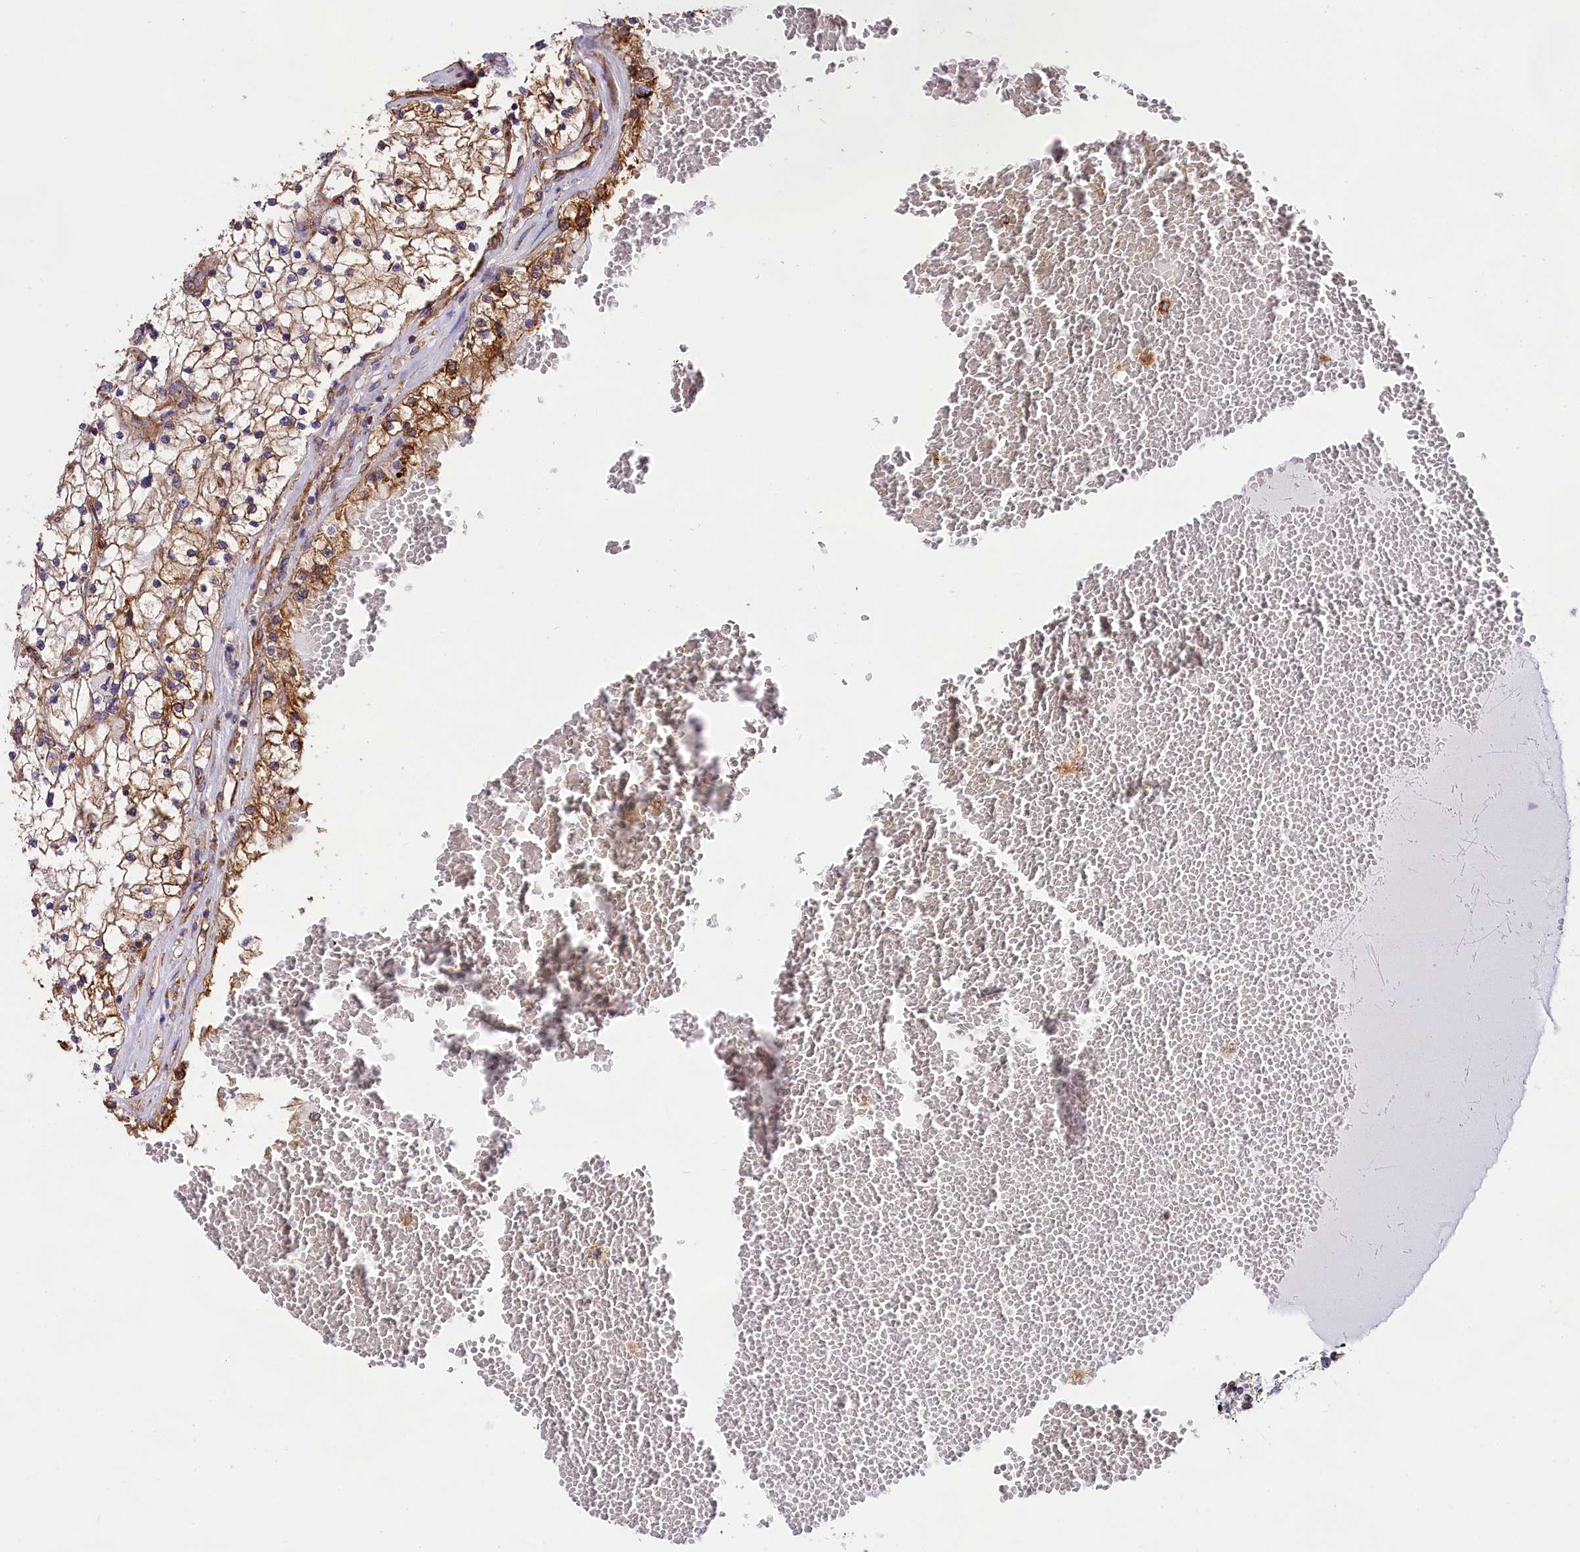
{"staining": {"intensity": "moderate", "quantity": ">75%", "location": "cytoplasmic/membranous"}, "tissue": "renal cancer", "cell_type": "Tumor cells", "image_type": "cancer", "snomed": [{"axis": "morphology", "description": "Normal tissue, NOS"}, {"axis": "morphology", "description": "Adenocarcinoma, NOS"}, {"axis": "topography", "description": "Kidney"}], "caption": "Immunohistochemistry photomicrograph of human renal cancer stained for a protein (brown), which exhibits medium levels of moderate cytoplasmic/membranous staining in about >75% of tumor cells.", "gene": "GYS1", "patient": {"sex": "male", "age": 68}}